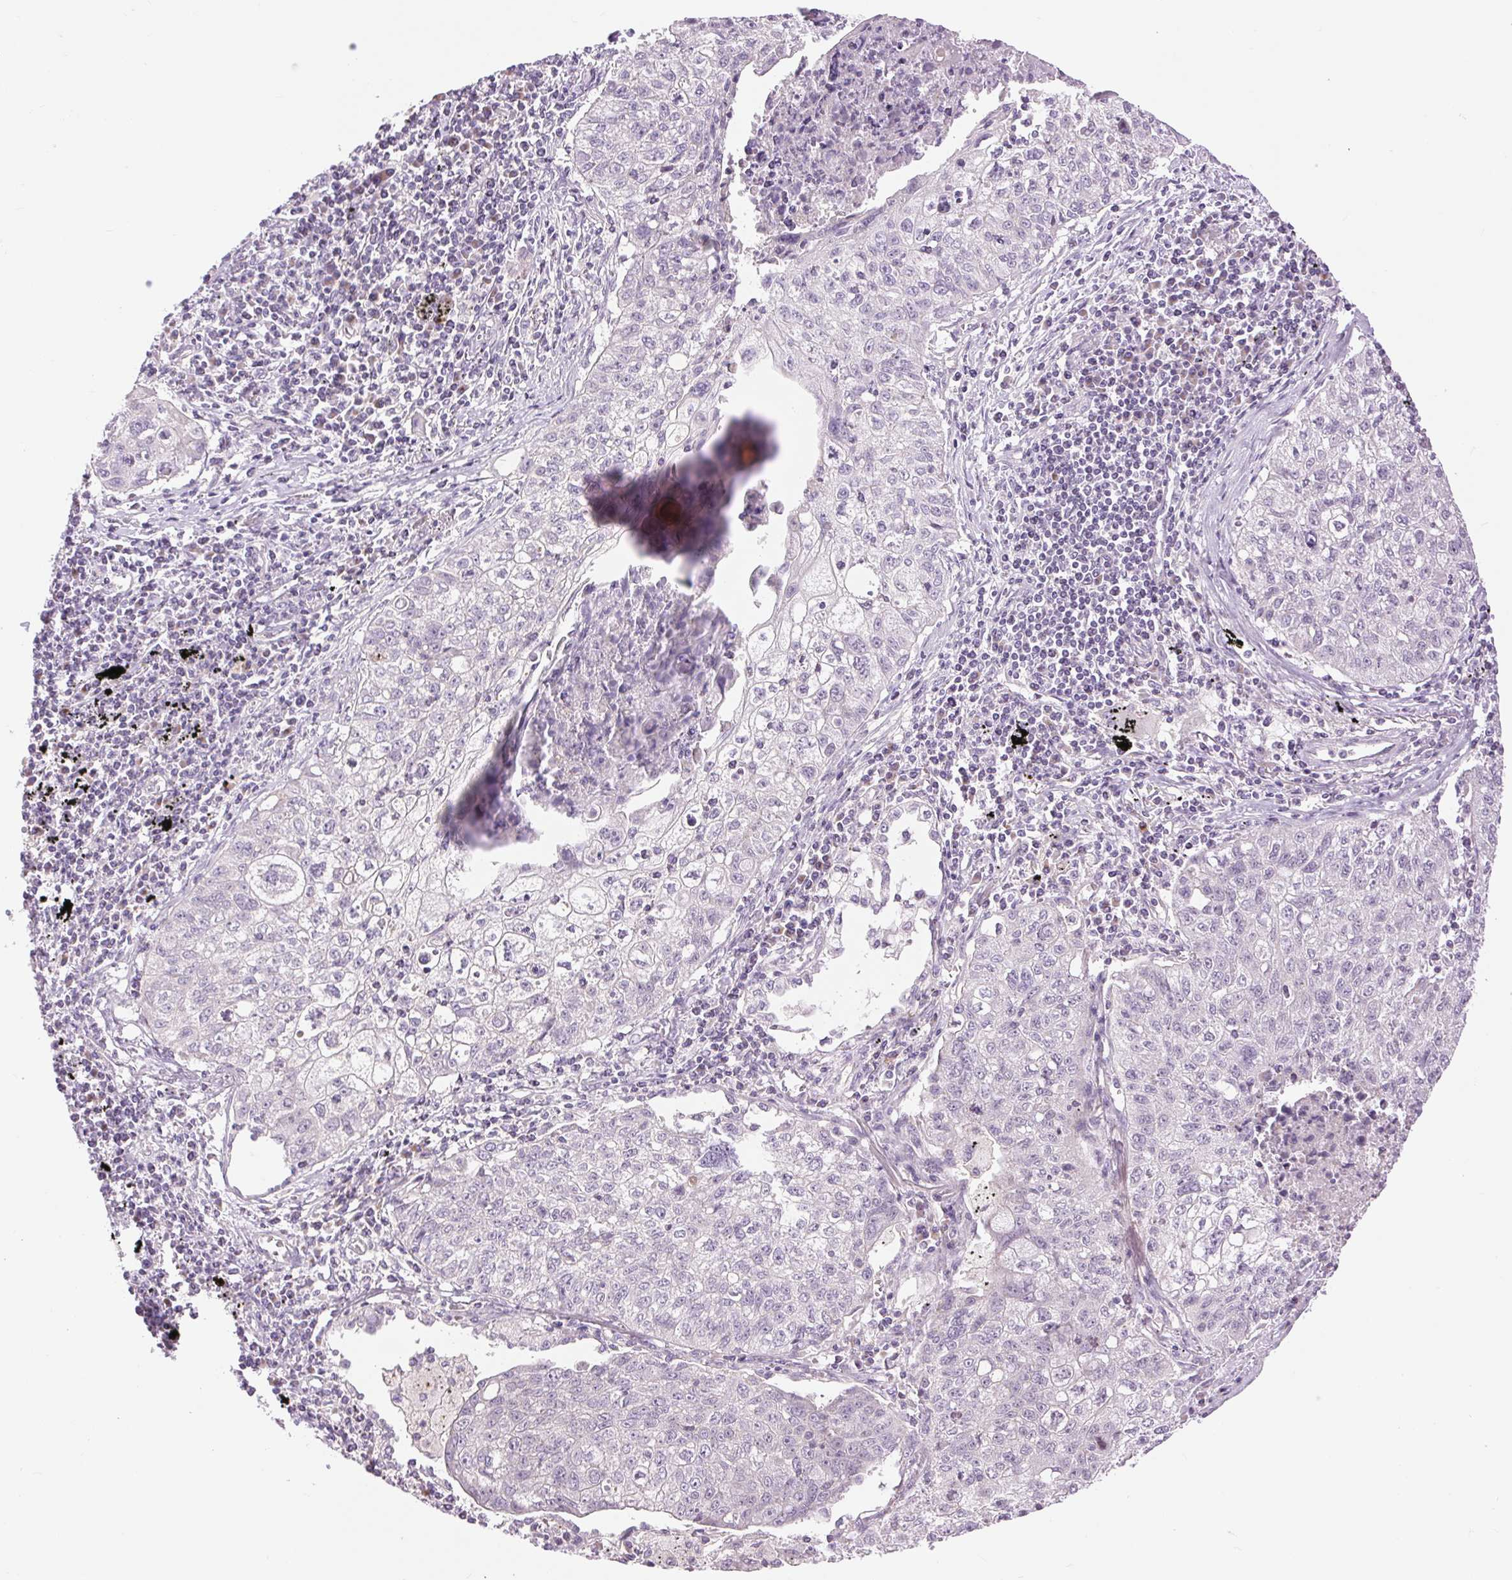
{"staining": {"intensity": "negative", "quantity": "none", "location": "none"}, "tissue": "lung cancer", "cell_type": "Tumor cells", "image_type": "cancer", "snomed": [{"axis": "morphology", "description": "Normal morphology"}, {"axis": "morphology", "description": "Aneuploidy"}, {"axis": "morphology", "description": "Squamous cell carcinoma, NOS"}, {"axis": "topography", "description": "Lymph node"}, {"axis": "topography", "description": "Lung"}], "caption": "Histopathology image shows no protein expression in tumor cells of squamous cell carcinoma (lung) tissue.", "gene": "CTNNA3", "patient": {"sex": "female", "age": 76}}